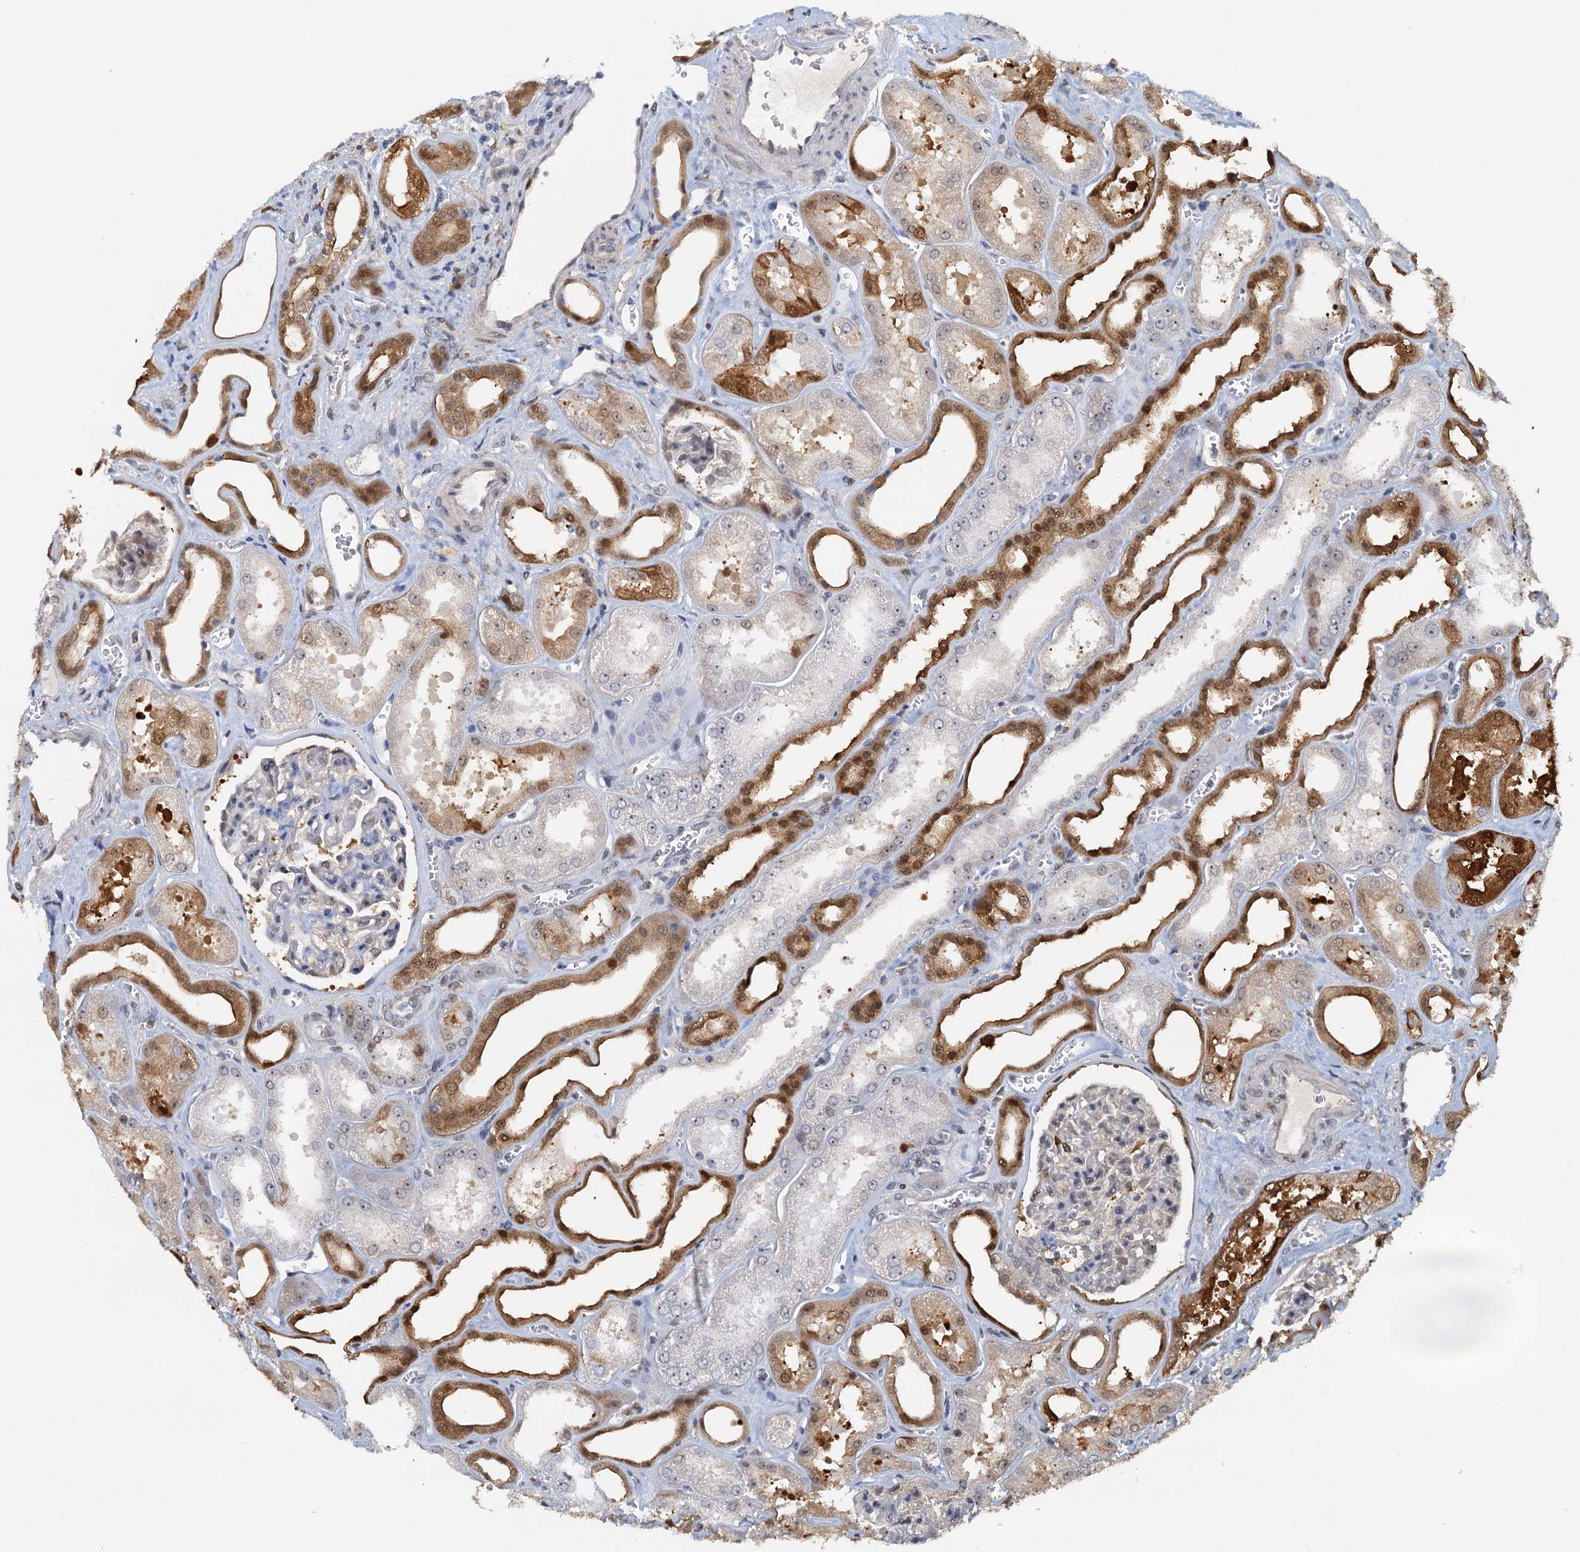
{"staining": {"intensity": "negative", "quantity": "none", "location": "none"}, "tissue": "kidney", "cell_type": "Cells in glomeruli", "image_type": "normal", "snomed": [{"axis": "morphology", "description": "Normal tissue, NOS"}, {"axis": "morphology", "description": "Adenocarcinoma, NOS"}, {"axis": "topography", "description": "Kidney"}], "caption": "High magnification brightfield microscopy of unremarkable kidney stained with DAB (brown) and counterstained with hematoxylin (blue): cells in glomeruli show no significant positivity. (DAB IHC visualized using brightfield microscopy, high magnification).", "gene": "SPINDOC", "patient": {"sex": "female", "age": 68}}